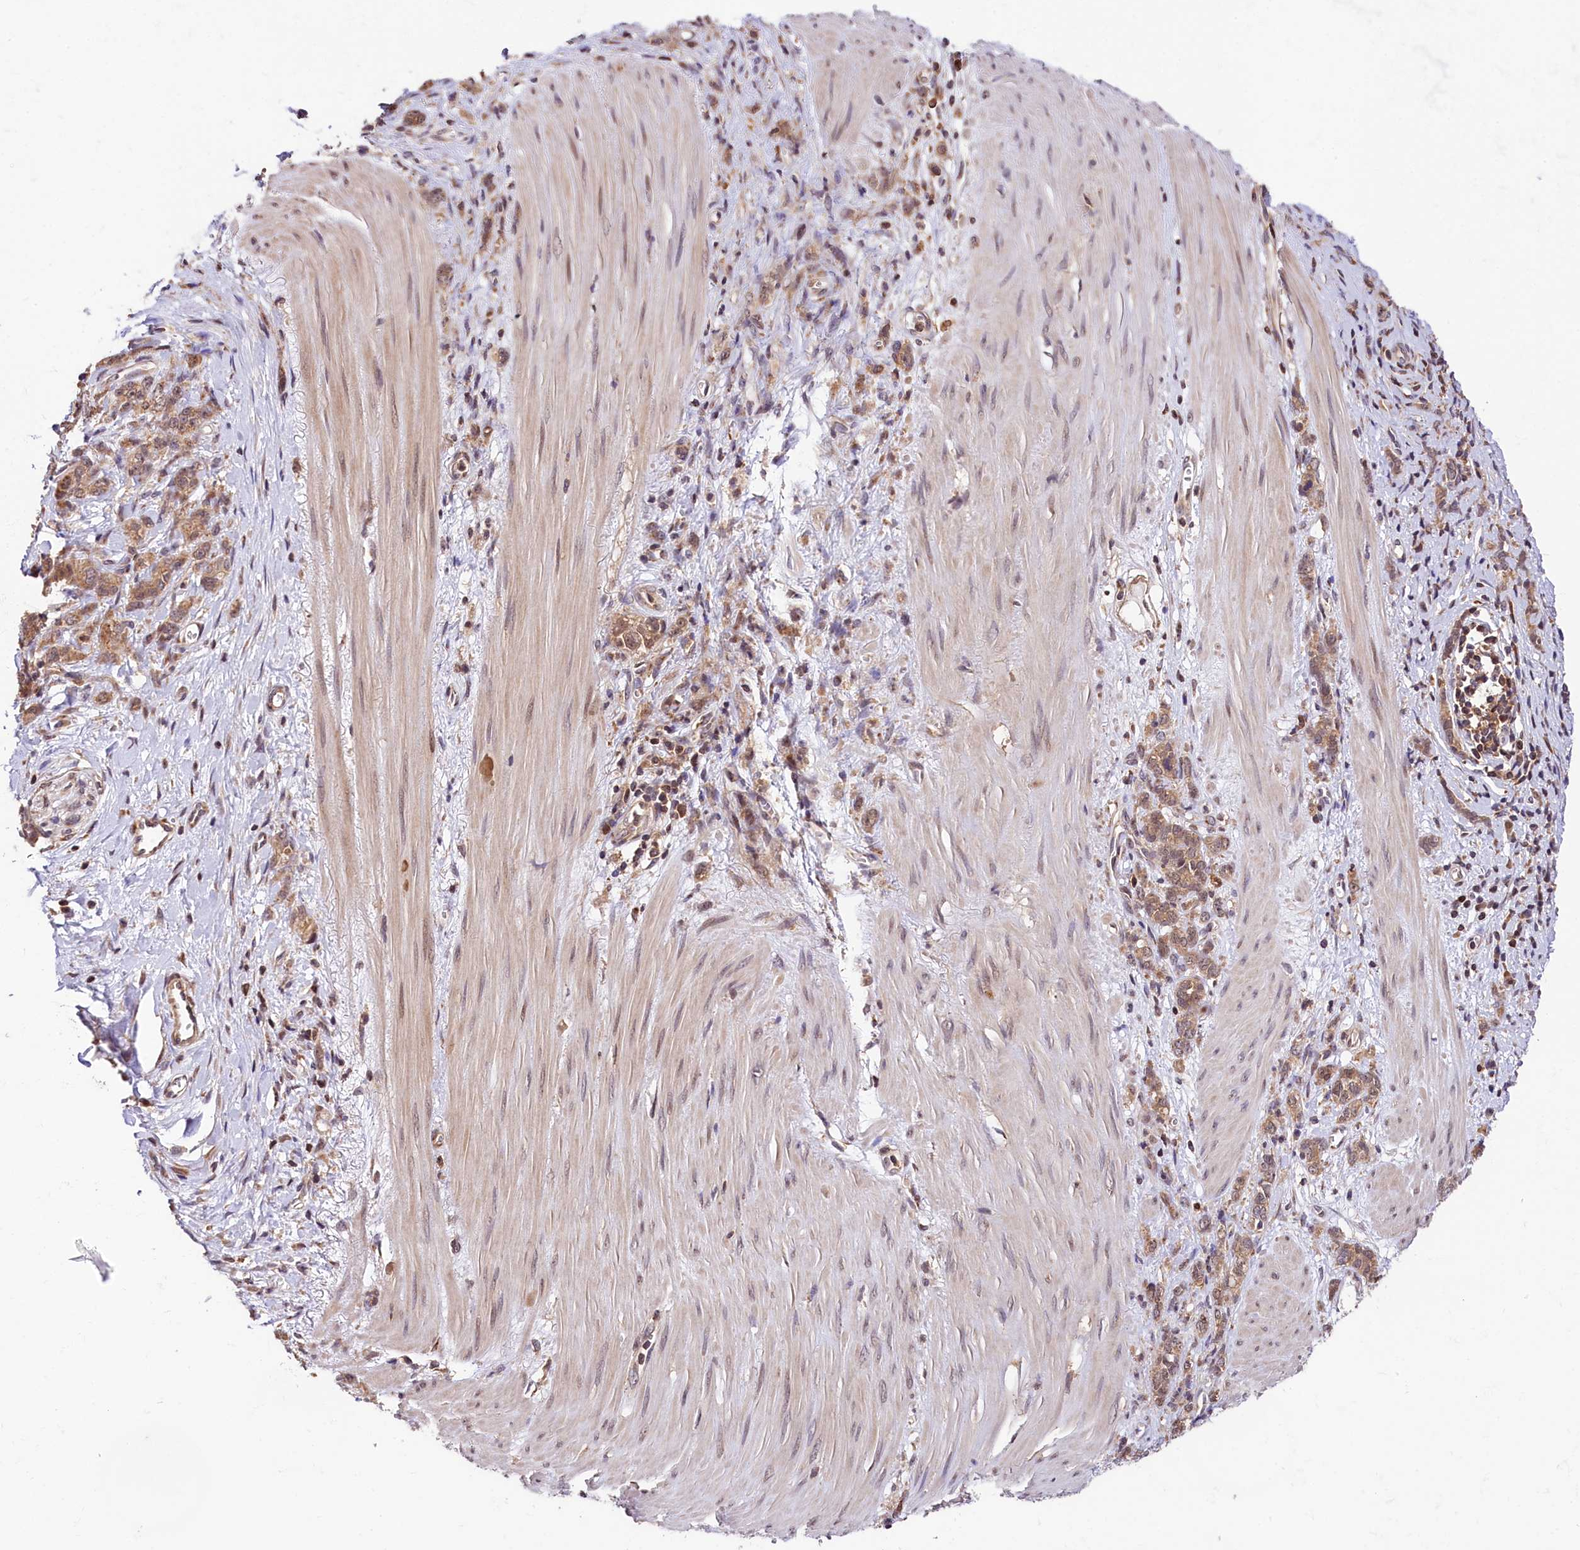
{"staining": {"intensity": "weak", "quantity": ">75%", "location": "cytoplasmic/membranous"}, "tissue": "stomach cancer", "cell_type": "Tumor cells", "image_type": "cancer", "snomed": [{"axis": "morphology", "description": "Adenocarcinoma, NOS"}, {"axis": "topography", "description": "Stomach"}], "caption": "Brown immunohistochemical staining in human stomach cancer (adenocarcinoma) reveals weak cytoplasmic/membranous expression in about >75% of tumor cells.", "gene": "CHORDC1", "patient": {"sex": "female", "age": 76}}